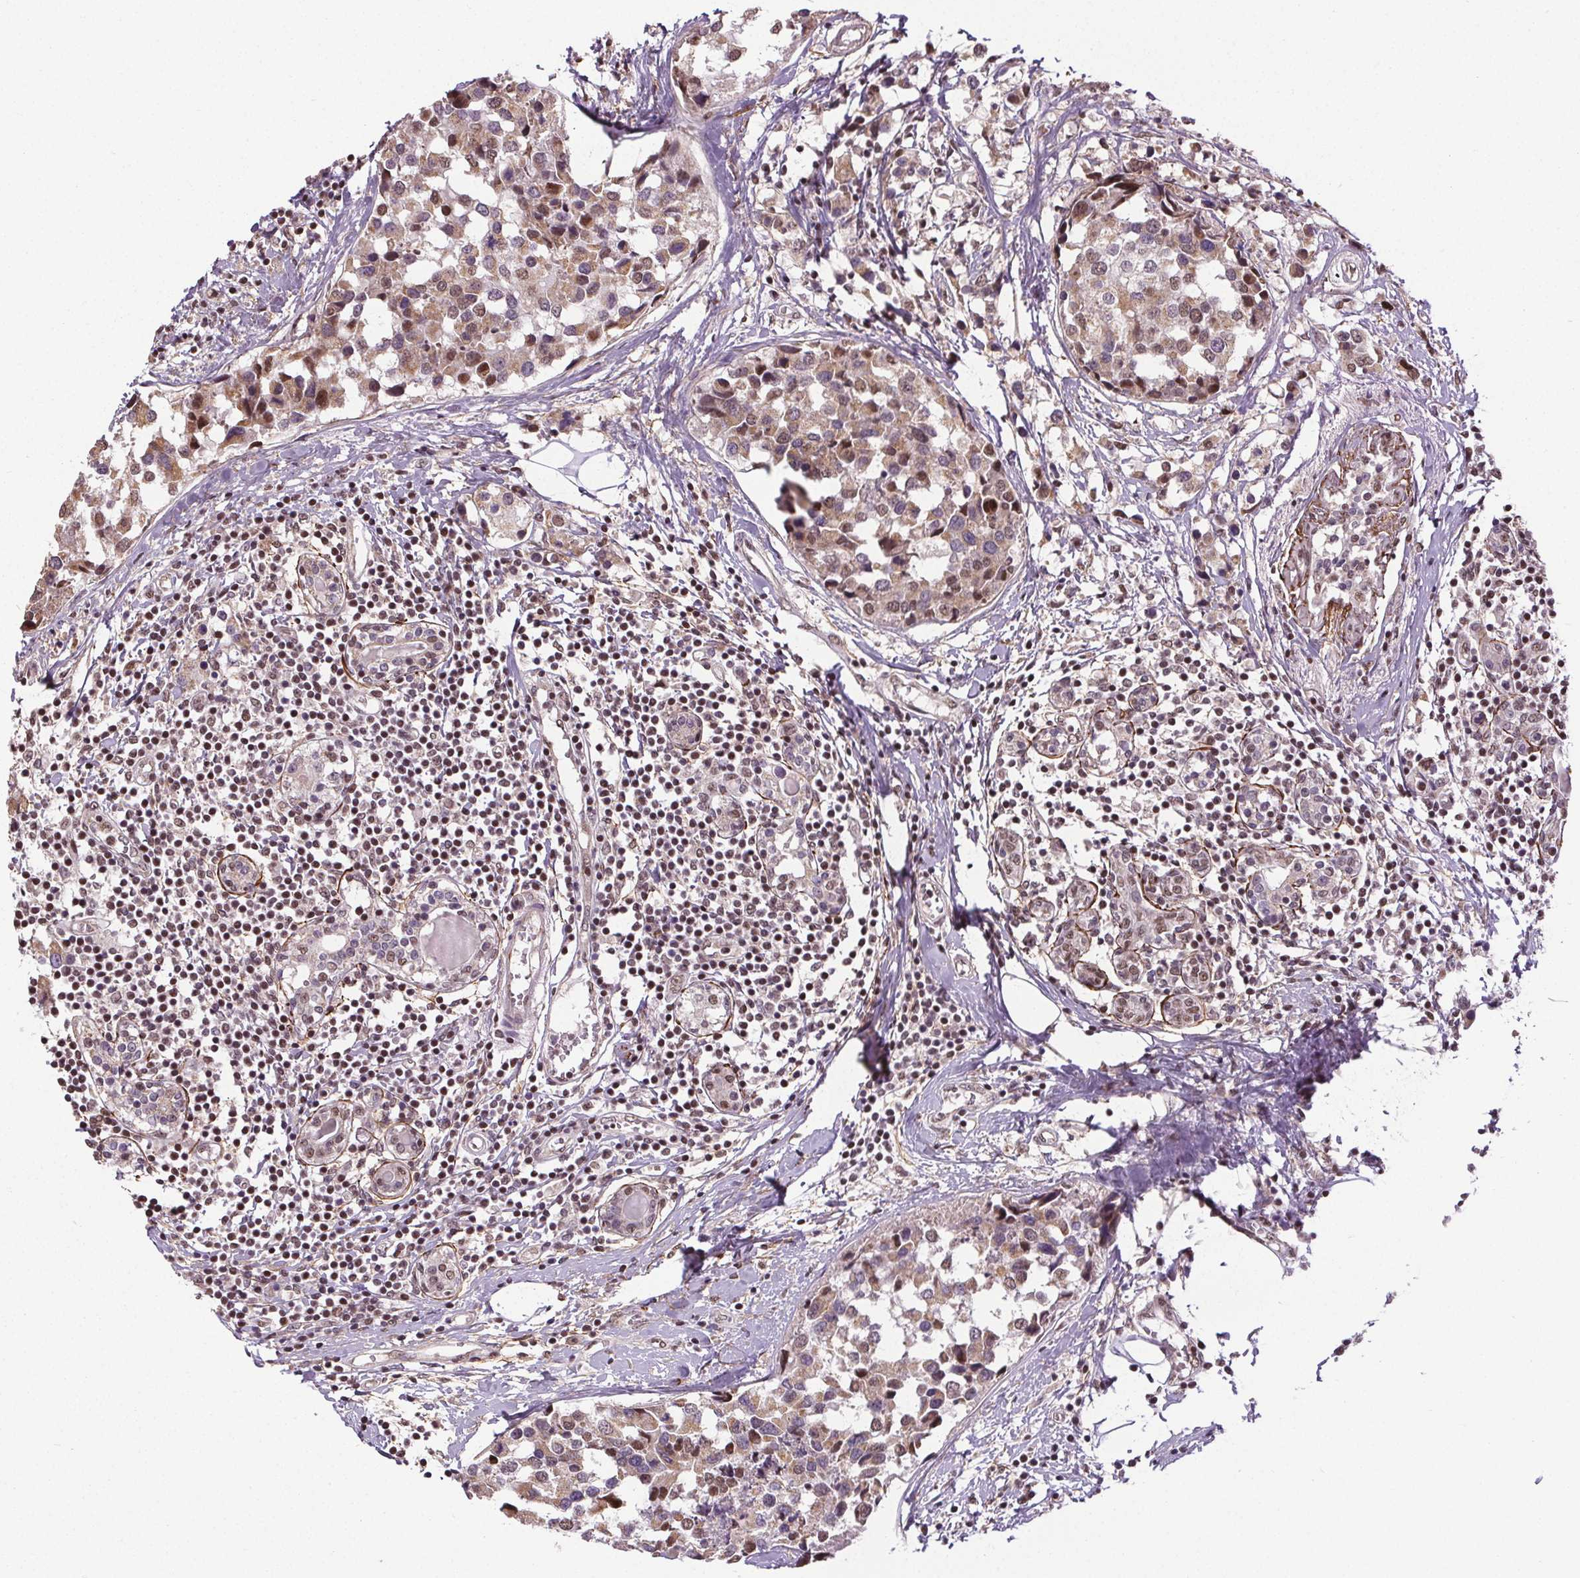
{"staining": {"intensity": "moderate", "quantity": "<25%", "location": "nuclear"}, "tissue": "breast cancer", "cell_type": "Tumor cells", "image_type": "cancer", "snomed": [{"axis": "morphology", "description": "Lobular carcinoma"}, {"axis": "topography", "description": "Breast"}], "caption": "The histopathology image reveals immunohistochemical staining of breast cancer (lobular carcinoma). There is moderate nuclear staining is seen in about <25% of tumor cells. (brown staining indicates protein expression, while blue staining denotes nuclei).", "gene": "KIAA0232", "patient": {"sex": "female", "age": 59}}